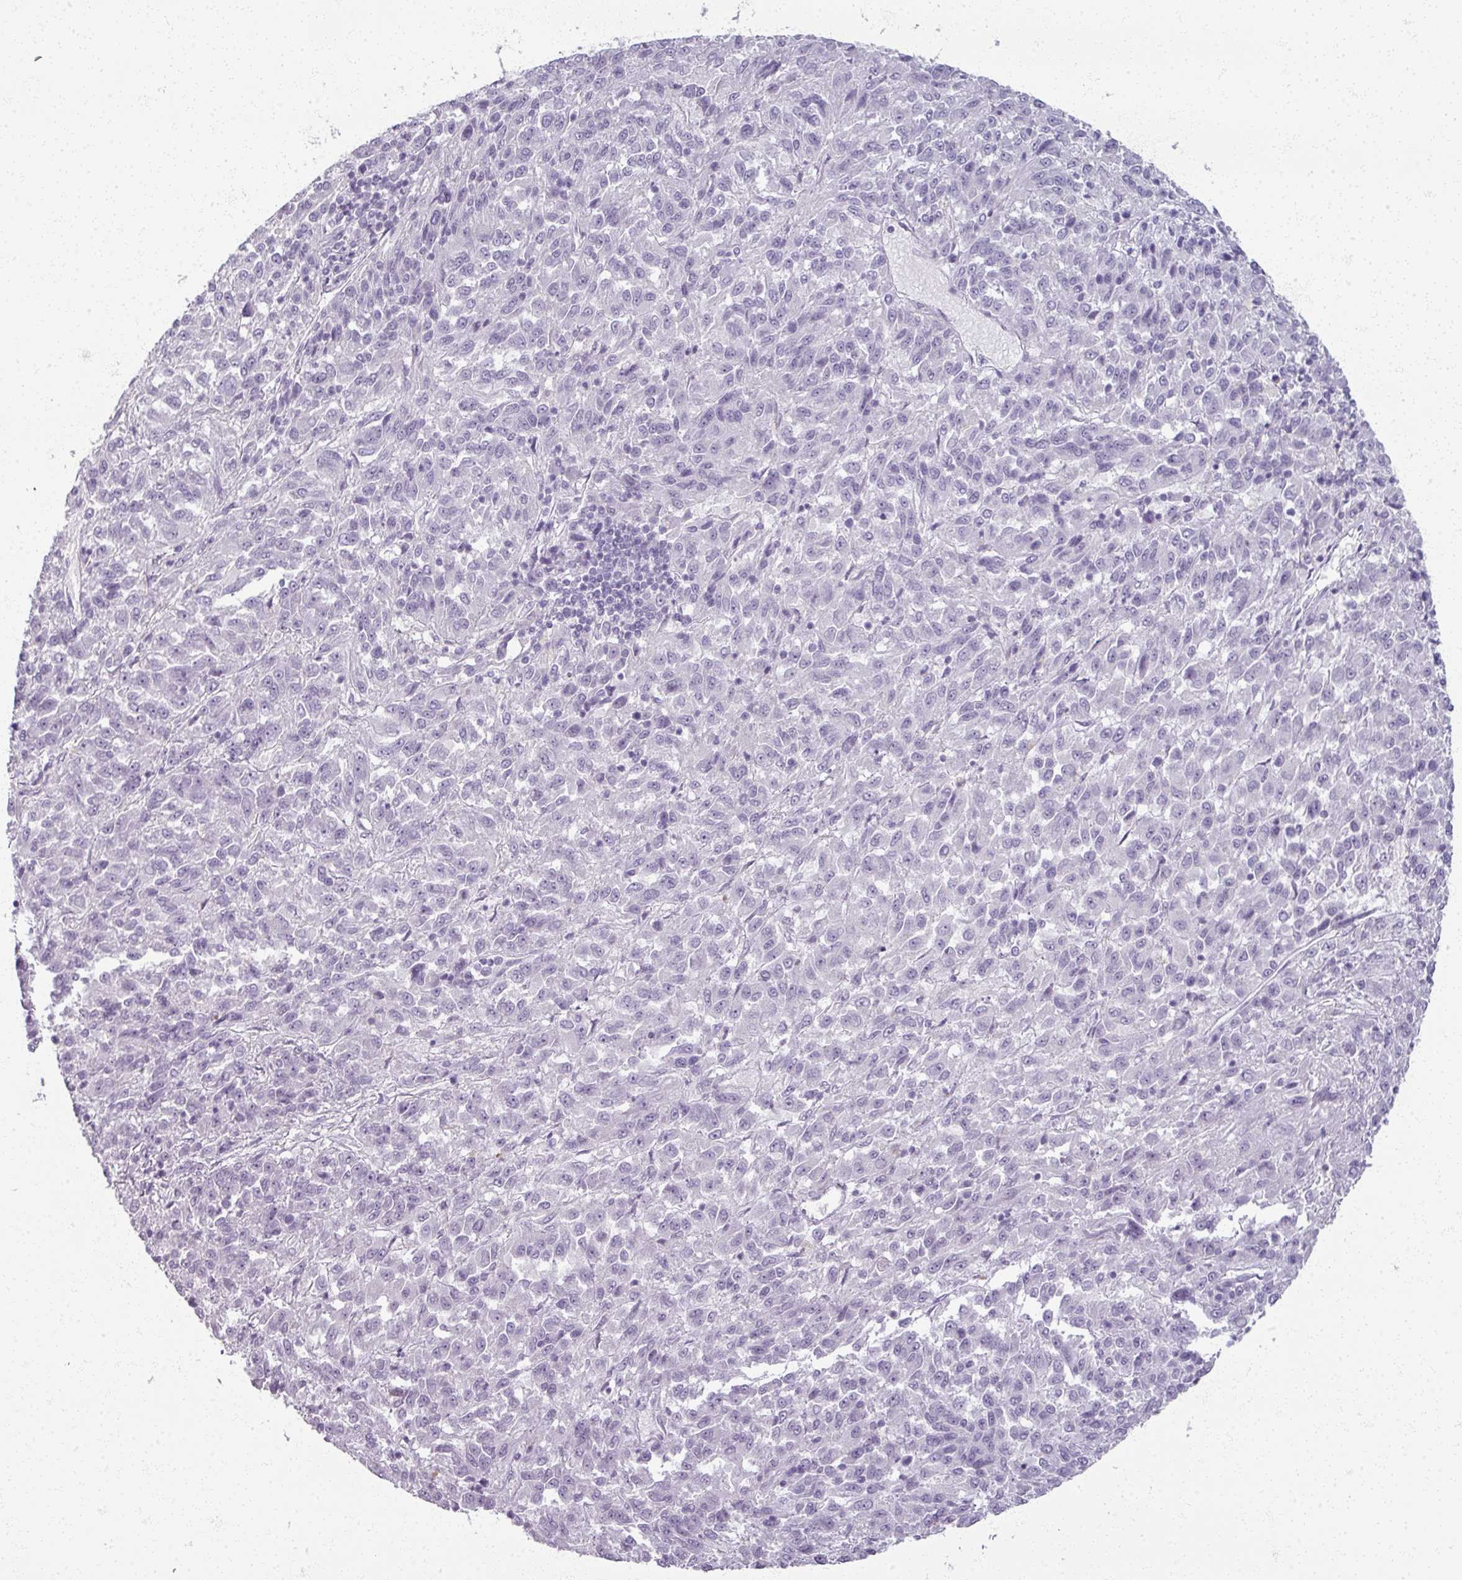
{"staining": {"intensity": "negative", "quantity": "none", "location": "none"}, "tissue": "melanoma", "cell_type": "Tumor cells", "image_type": "cancer", "snomed": [{"axis": "morphology", "description": "Malignant melanoma, Metastatic site"}, {"axis": "topography", "description": "Lung"}], "caption": "An IHC photomicrograph of malignant melanoma (metastatic site) is shown. There is no staining in tumor cells of malignant melanoma (metastatic site). The staining is performed using DAB (3,3'-diaminobenzidine) brown chromogen with nuclei counter-stained in using hematoxylin.", "gene": "RFPL2", "patient": {"sex": "male", "age": 64}}